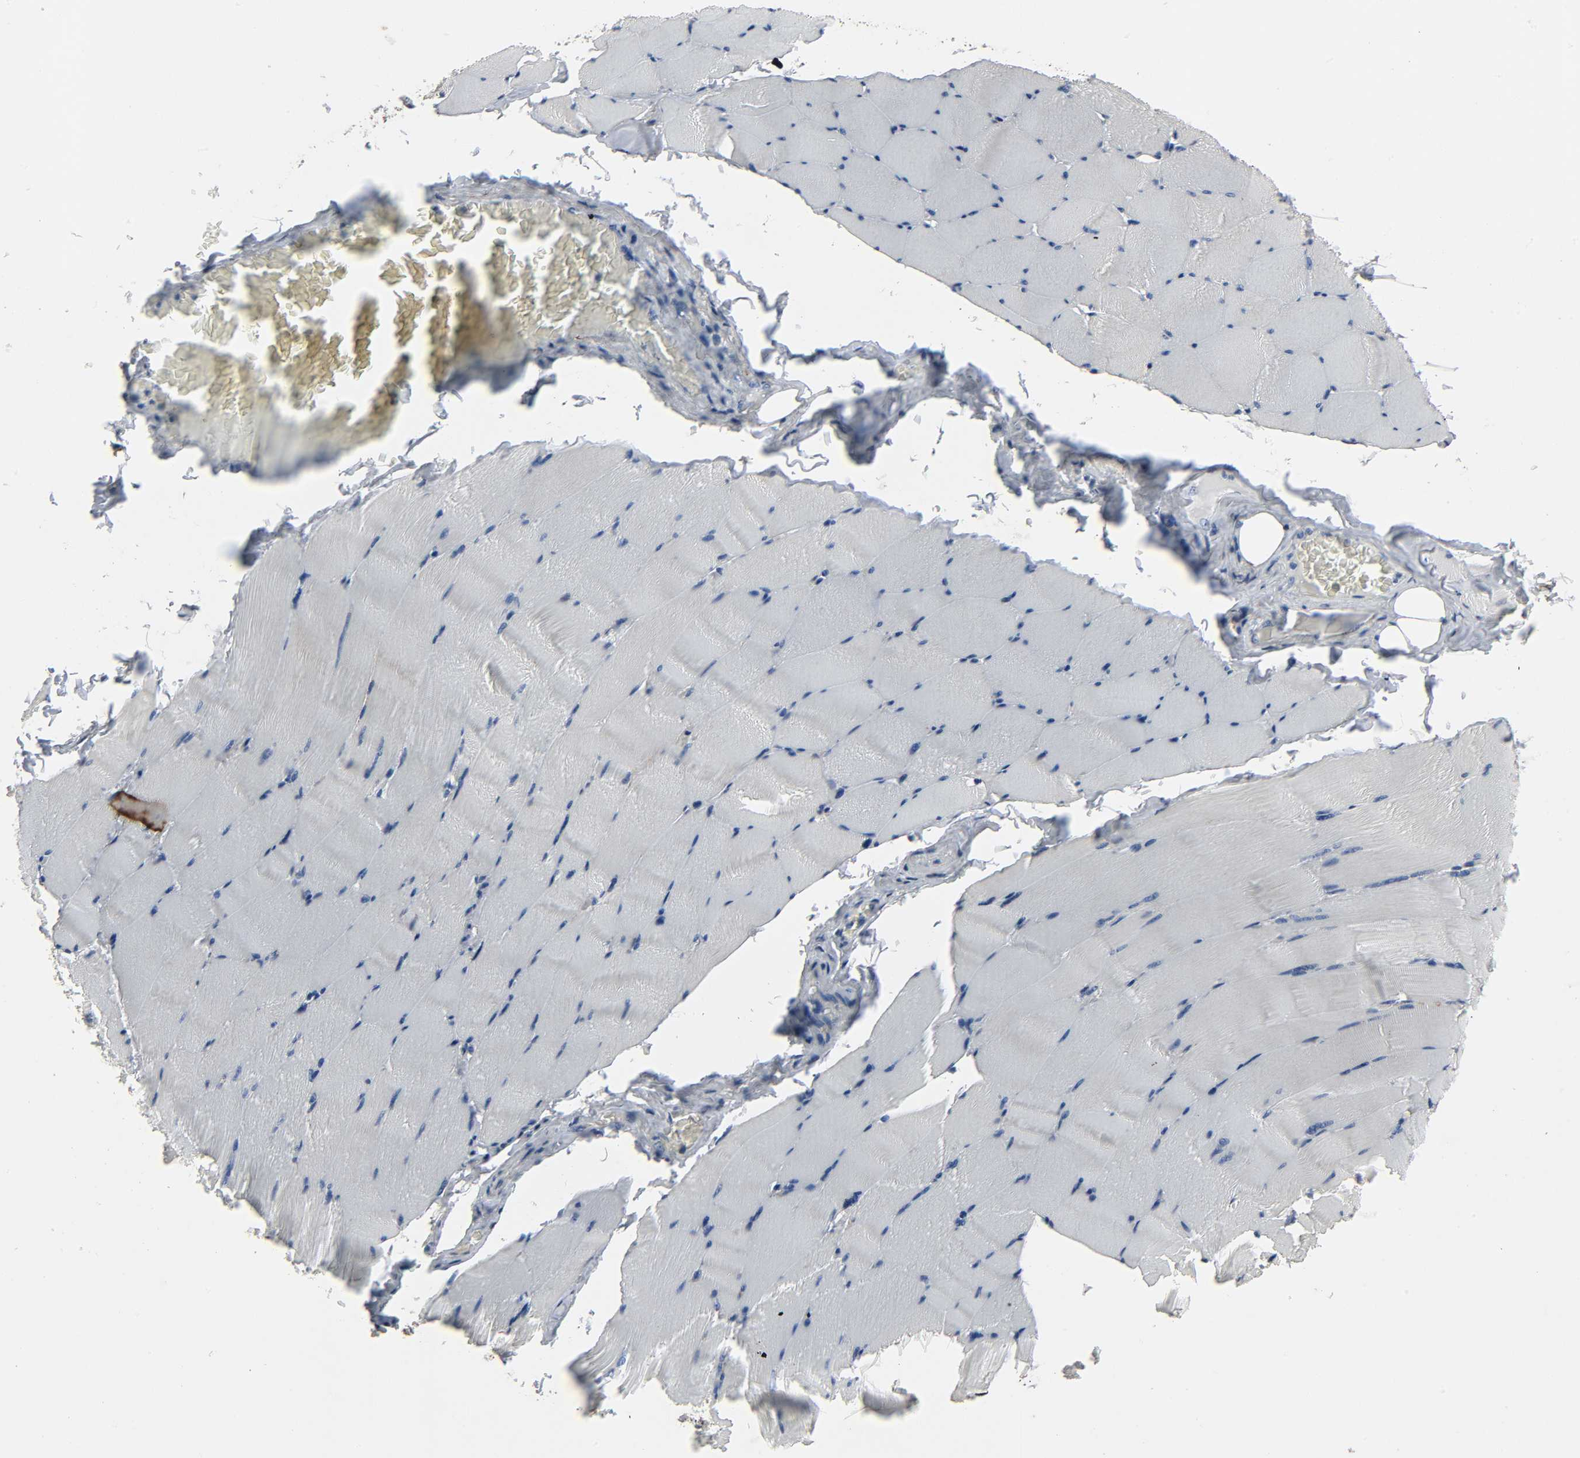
{"staining": {"intensity": "negative", "quantity": "none", "location": "none"}, "tissue": "skeletal muscle", "cell_type": "Myocytes", "image_type": "normal", "snomed": [{"axis": "morphology", "description": "Normal tissue, NOS"}, {"axis": "topography", "description": "Skeletal muscle"}], "caption": "Protein analysis of benign skeletal muscle exhibits no significant staining in myocytes. (DAB (3,3'-diaminobenzidine) immunohistochemistry (IHC) with hematoxylin counter stain).", "gene": "FBLN5", "patient": {"sex": "male", "age": 62}}